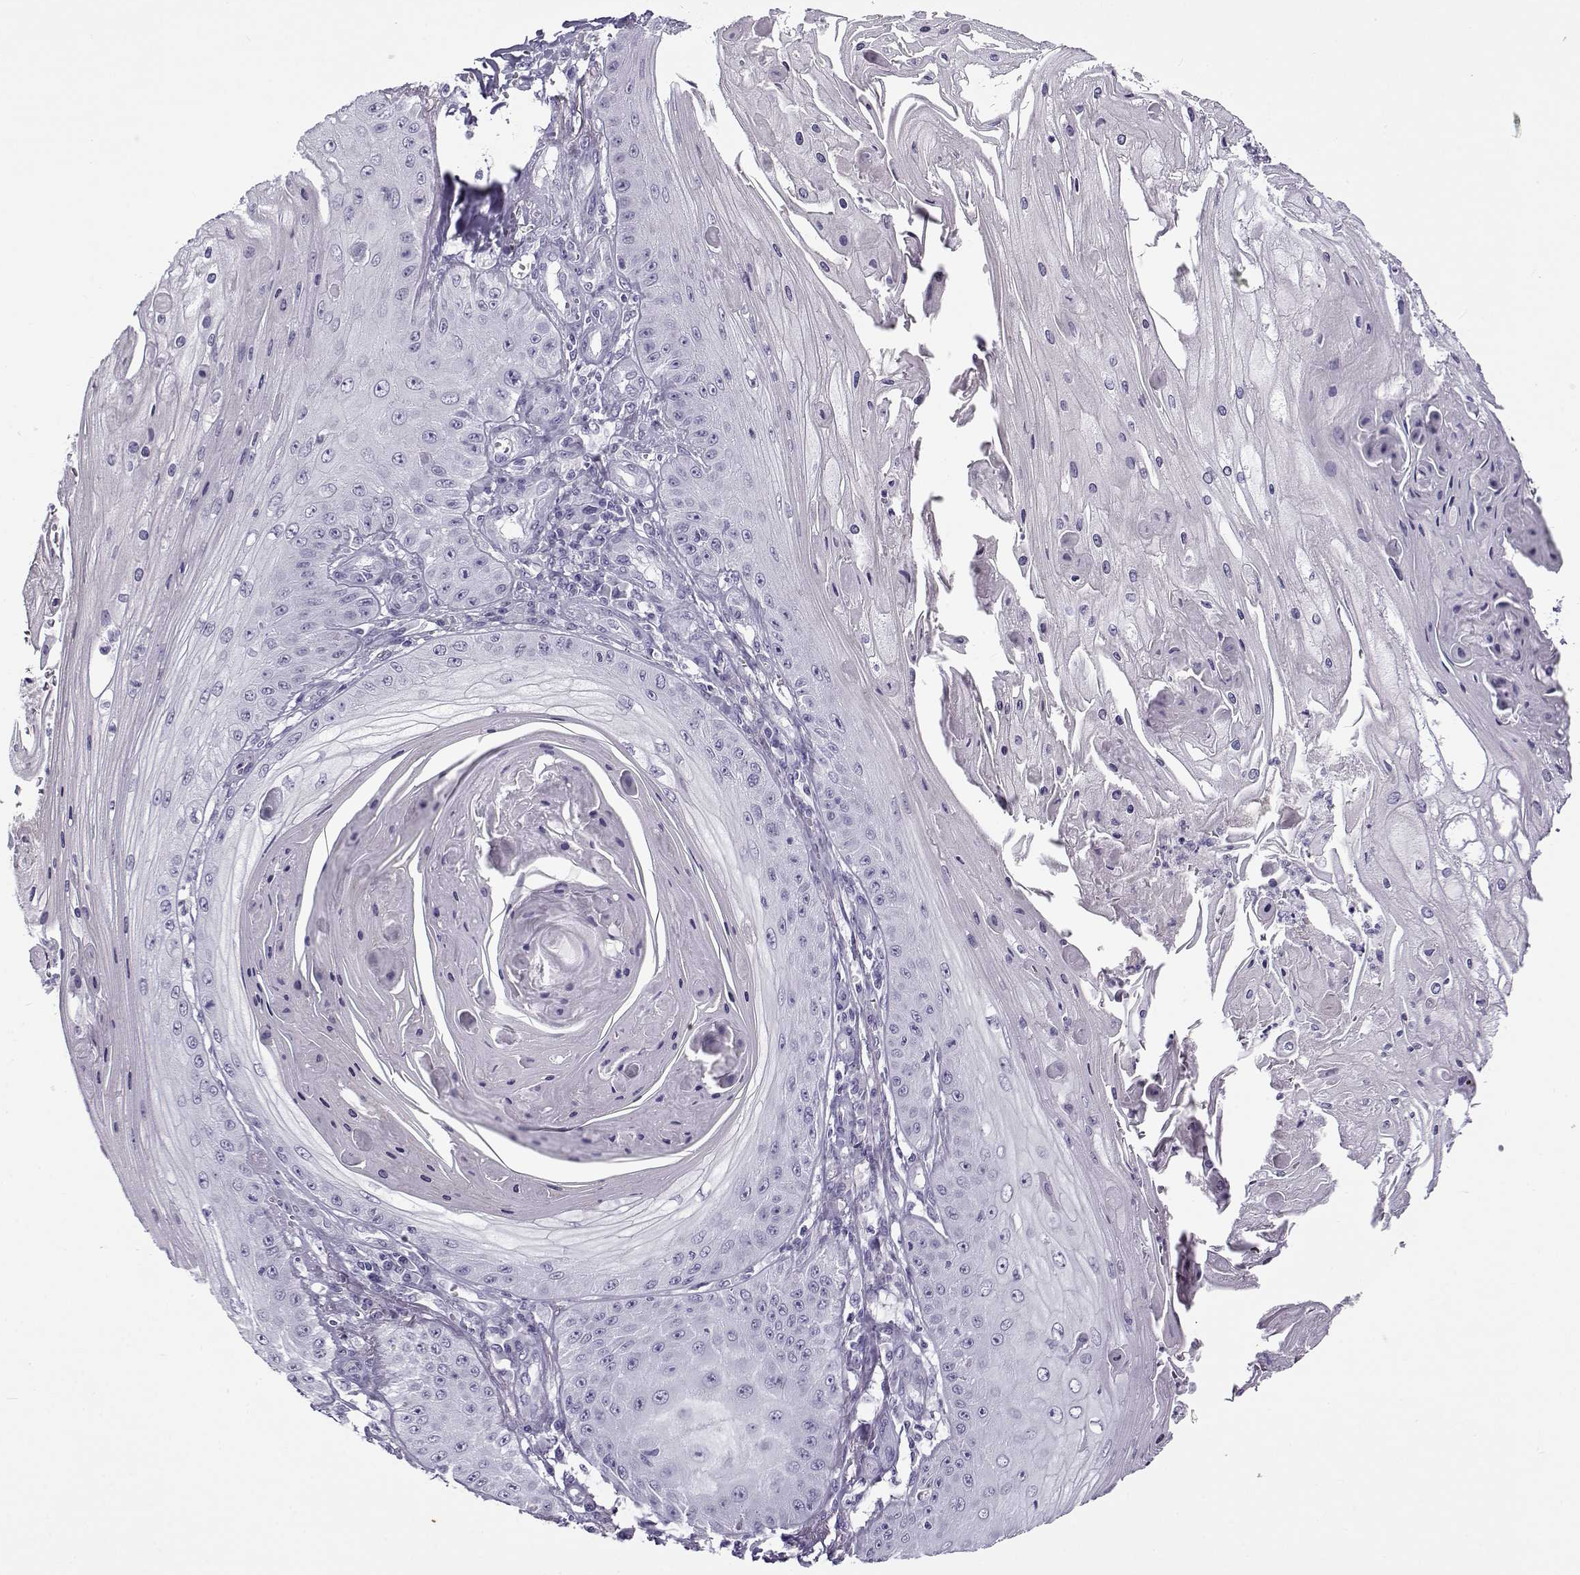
{"staining": {"intensity": "negative", "quantity": "none", "location": "none"}, "tissue": "skin cancer", "cell_type": "Tumor cells", "image_type": "cancer", "snomed": [{"axis": "morphology", "description": "Squamous cell carcinoma, NOS"}, {"axis": "topography", "description": "Skin"}], "caption": "IHC of human squamous cell carcinoma (skin) exhibits no staining in tumor cells.", "gene": "GTSF1L", "patient": {"sex": "male", "age": 70}}